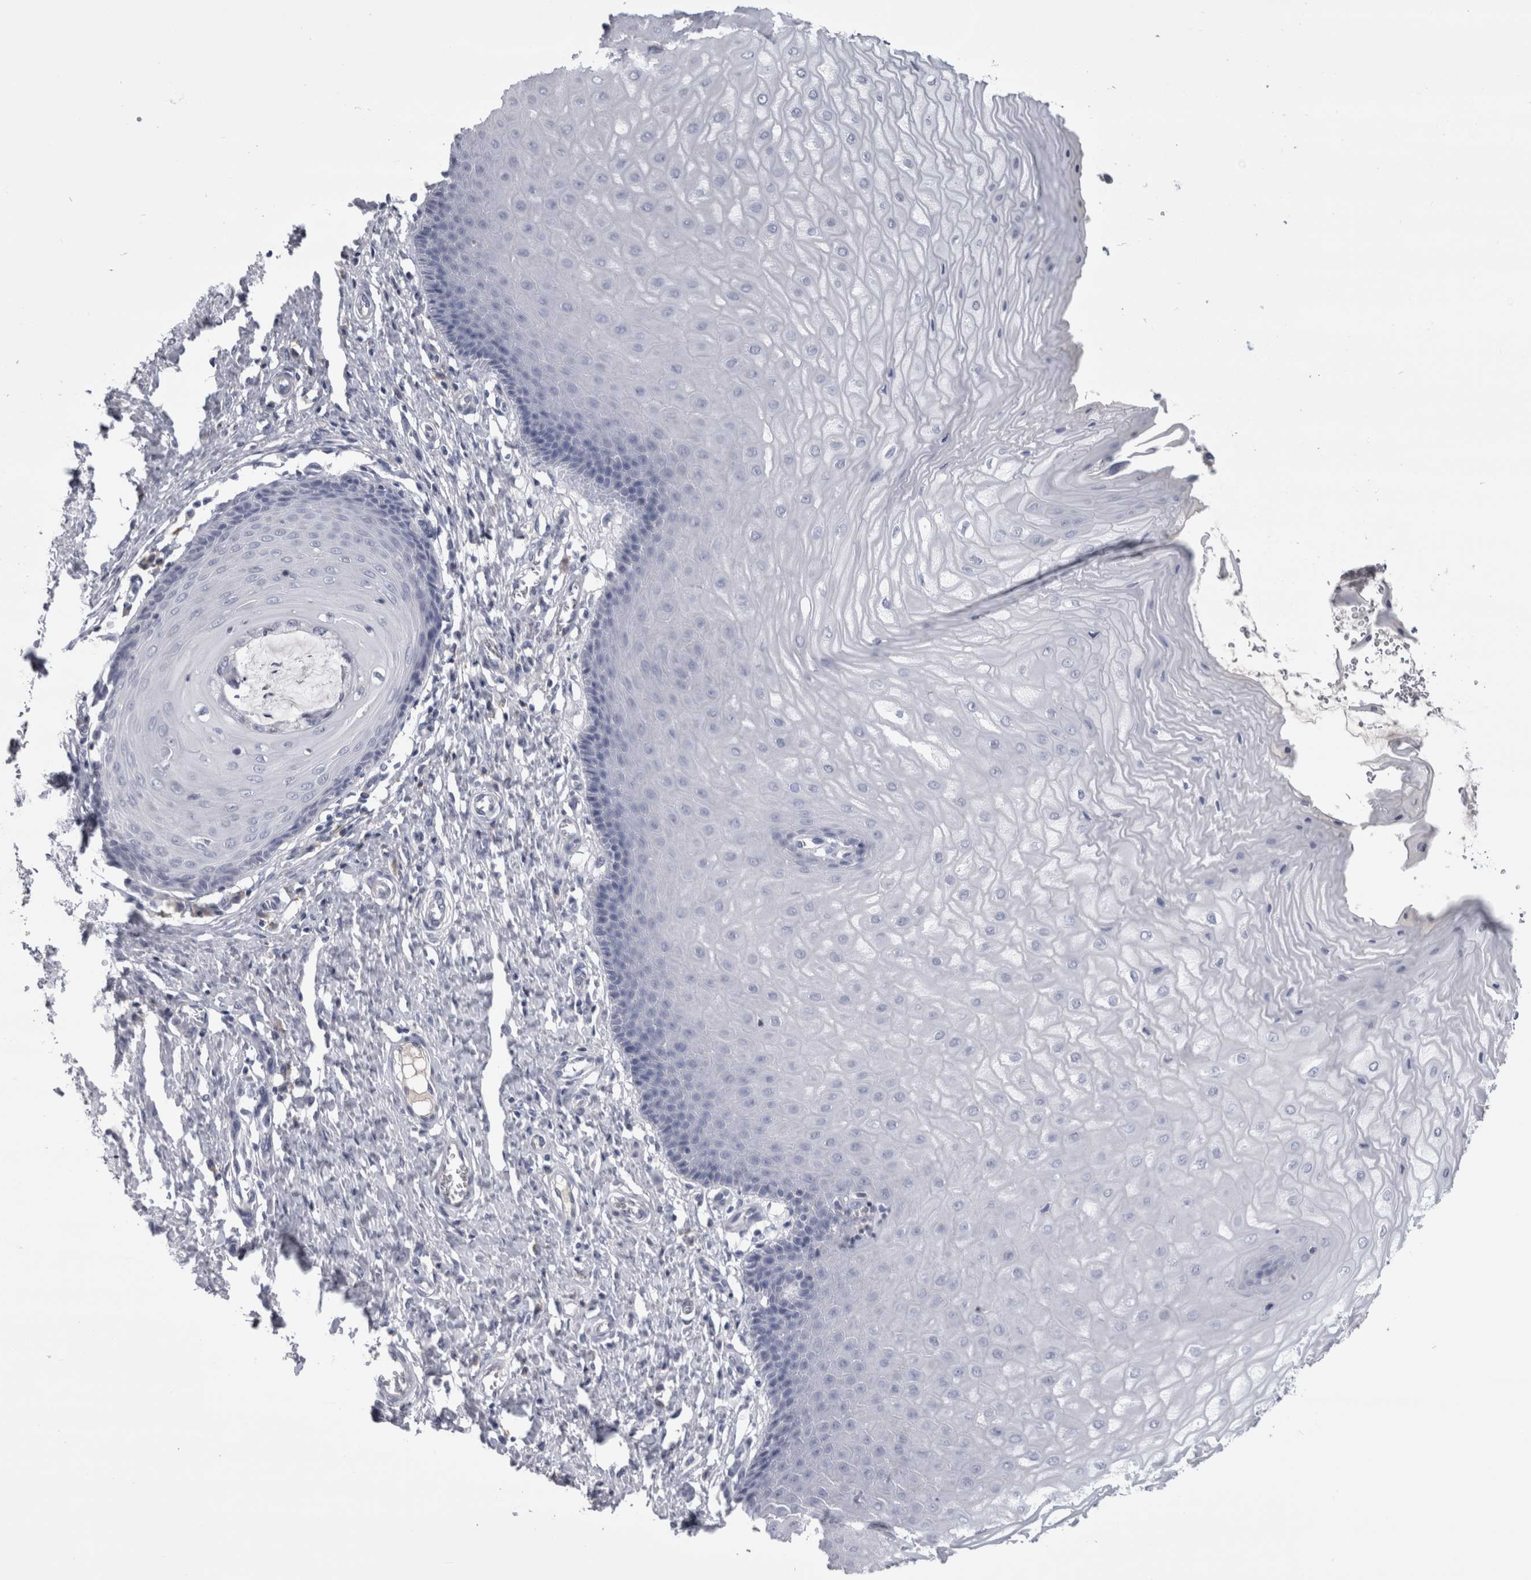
{"staining": {"intensity": "negative", "quantity": "none", "location": "none"}, "tissue": "cervix", "cell_type": "Glandular cells", "image_type": "normal", "snomed": [{"axis": "morphology", "description": "Normal tissue, NOS"}, {"axis": "topography", "description": "Cervix"}], "caption": "Unremarkable cervix was stained to show a protein in brown. There is no significant staining in glandular cells. The staining was performed using DAB to visualize the protein expression in brown, while the nuclei were stained in blue with hematoxylin (Magnification: 20x).", "gene": "PAX5", "patient": {"sex": "female", "age": 55}}